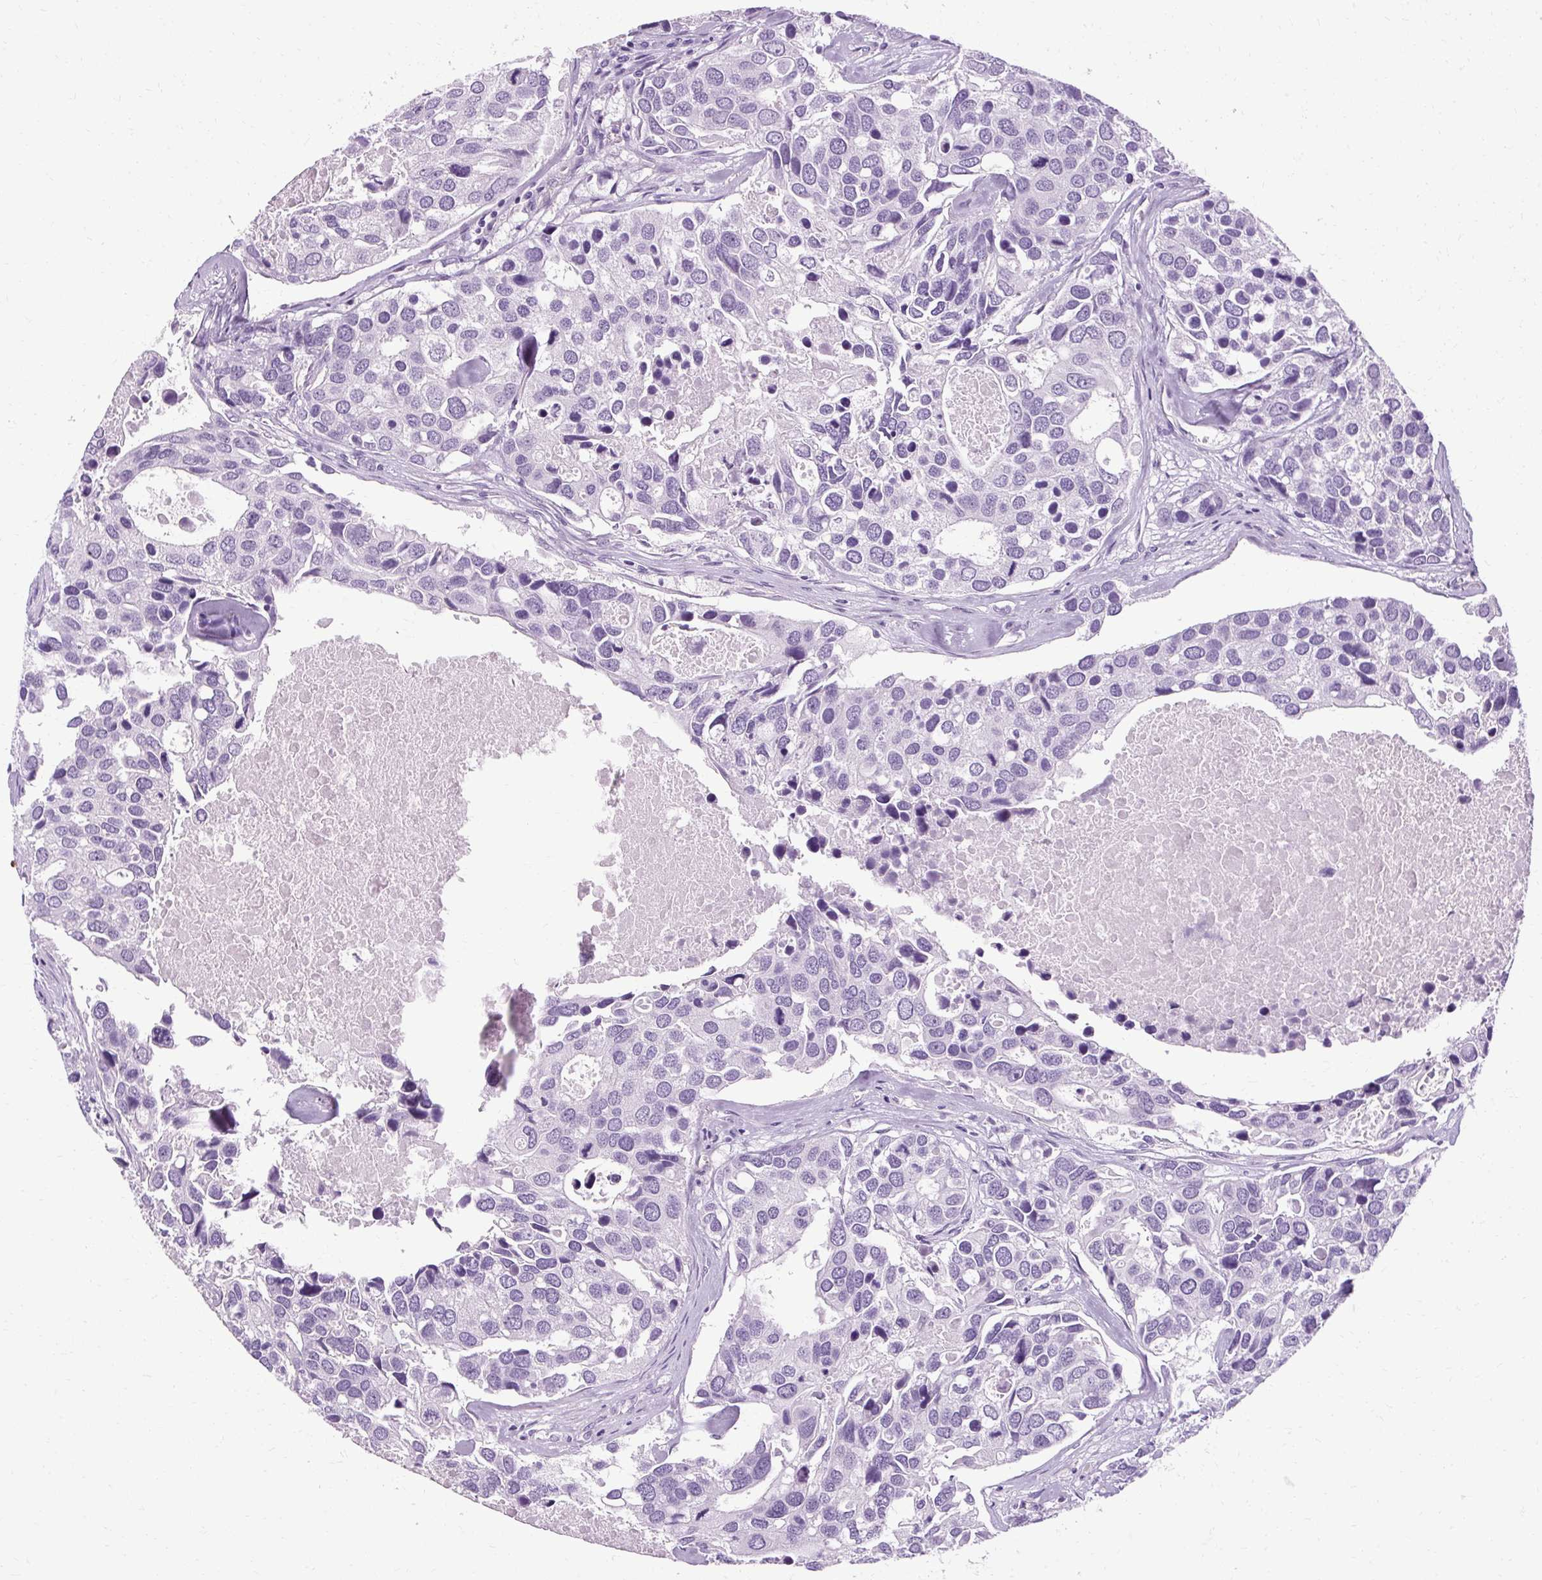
{"staining": {"intensity": "negative", "quantity": "none", "location": "none"}, "tissue": "breast cancer", "cell_type": "Tumor cells", "image_type": "cancer", "snomed": [{"axis": "morphology", "description": "Duct carcinoma"}, {"axis": "topography", "description": "Breast"}], "caption": "The photomicrograph reveals no significant staining in tumor cells of infiltrating ductal carcinoma (breast).", "gene": "B3GNT4", "patient": {"sex": "female", "age": 83}}